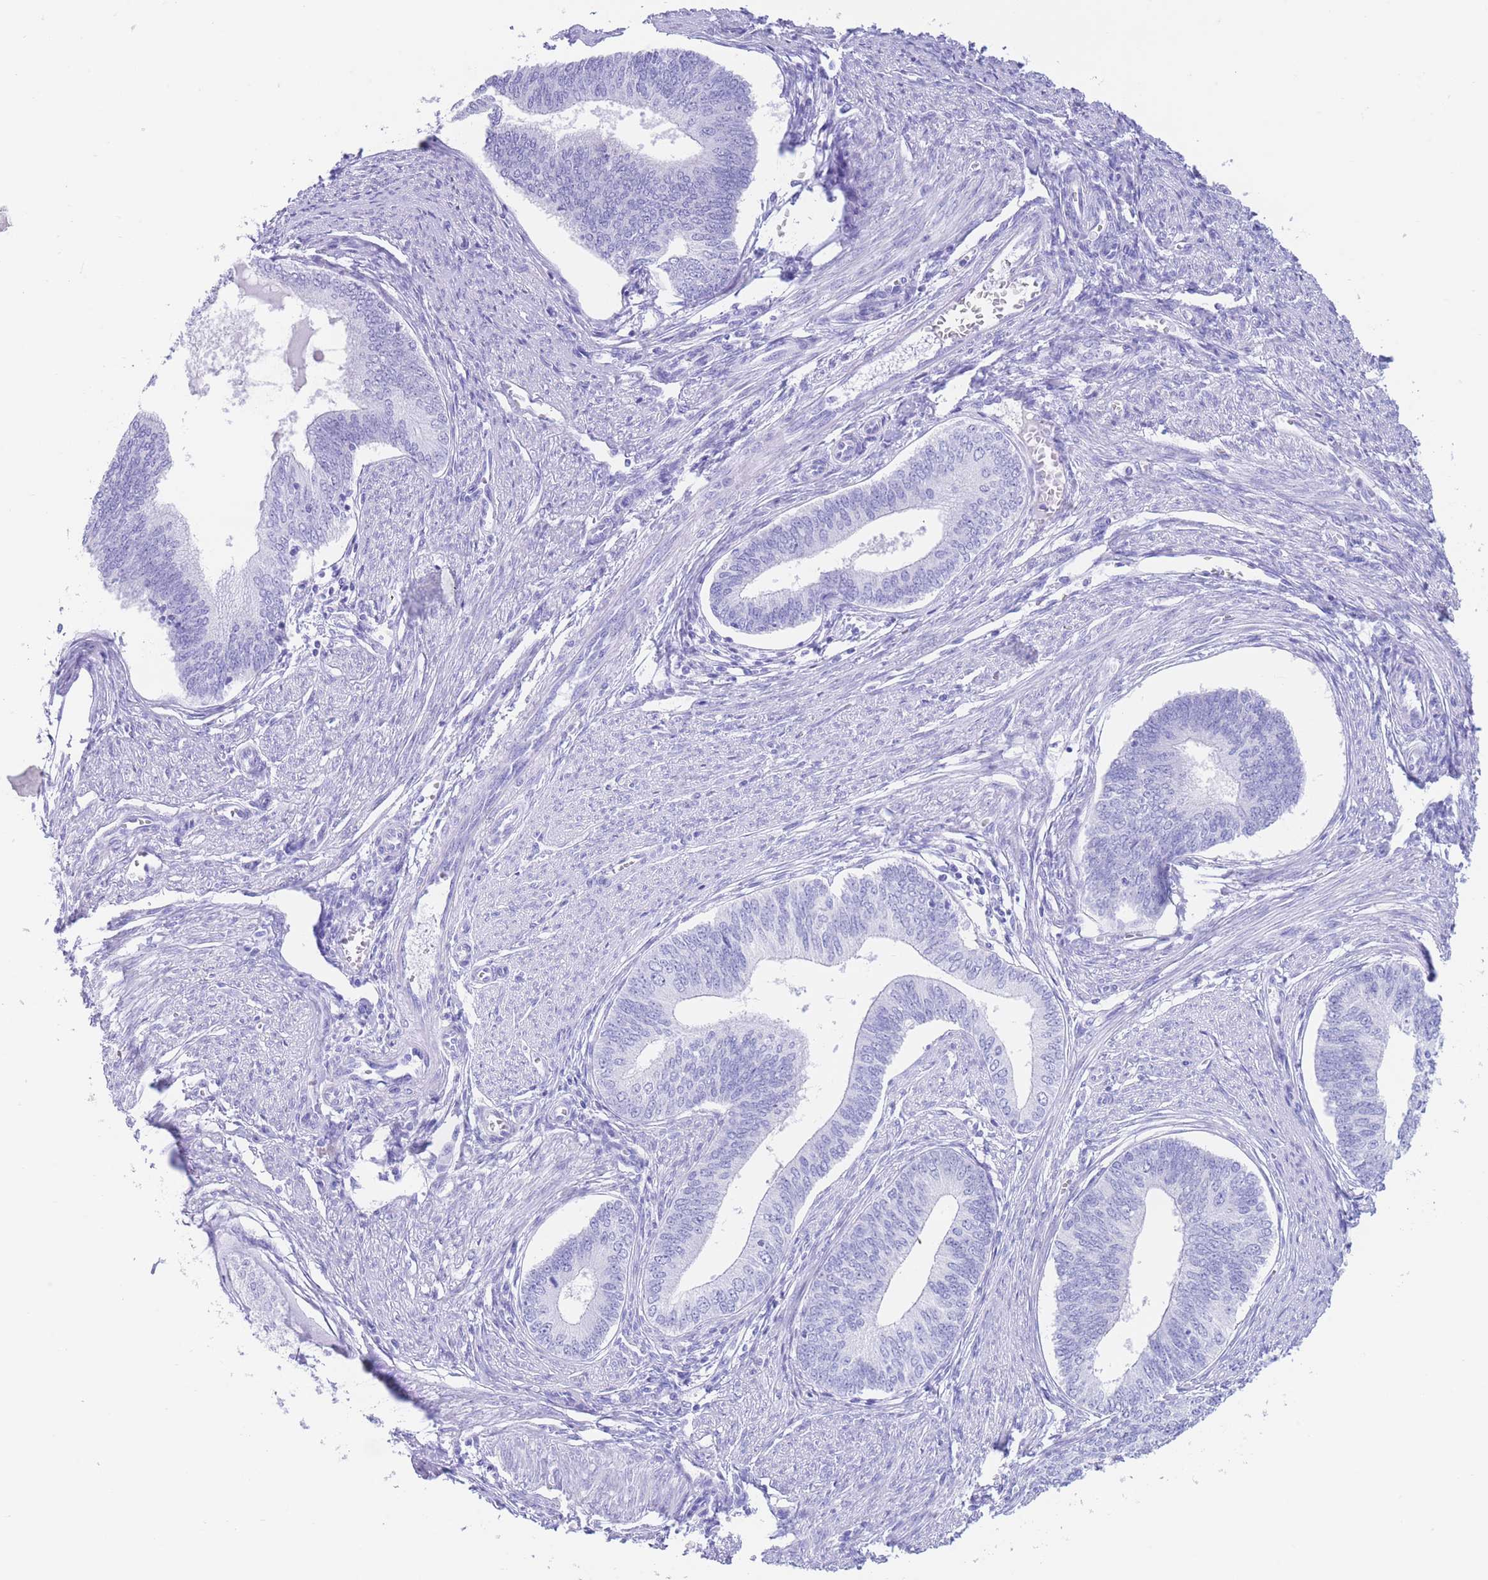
{"staining": {"intensity": "negative", "quantity": "none", "location": "none"}, "tissue": "endometrial cancer", "cell_type": "Tumor cells", "image_type": "cancer", "snomed": [{"axis": "morphology", "description": "Adenocarcinoma, NOS"}, {"axis": "topography", "description": "Endometrium"}], "caption": "This is a micrograph of IHC staining of endometrial cancer (adenocarcinoma), which shows no staining in tumor cells.", "gene": "SLCO1B3", "patient": {"sex": "female", "age": 68}}